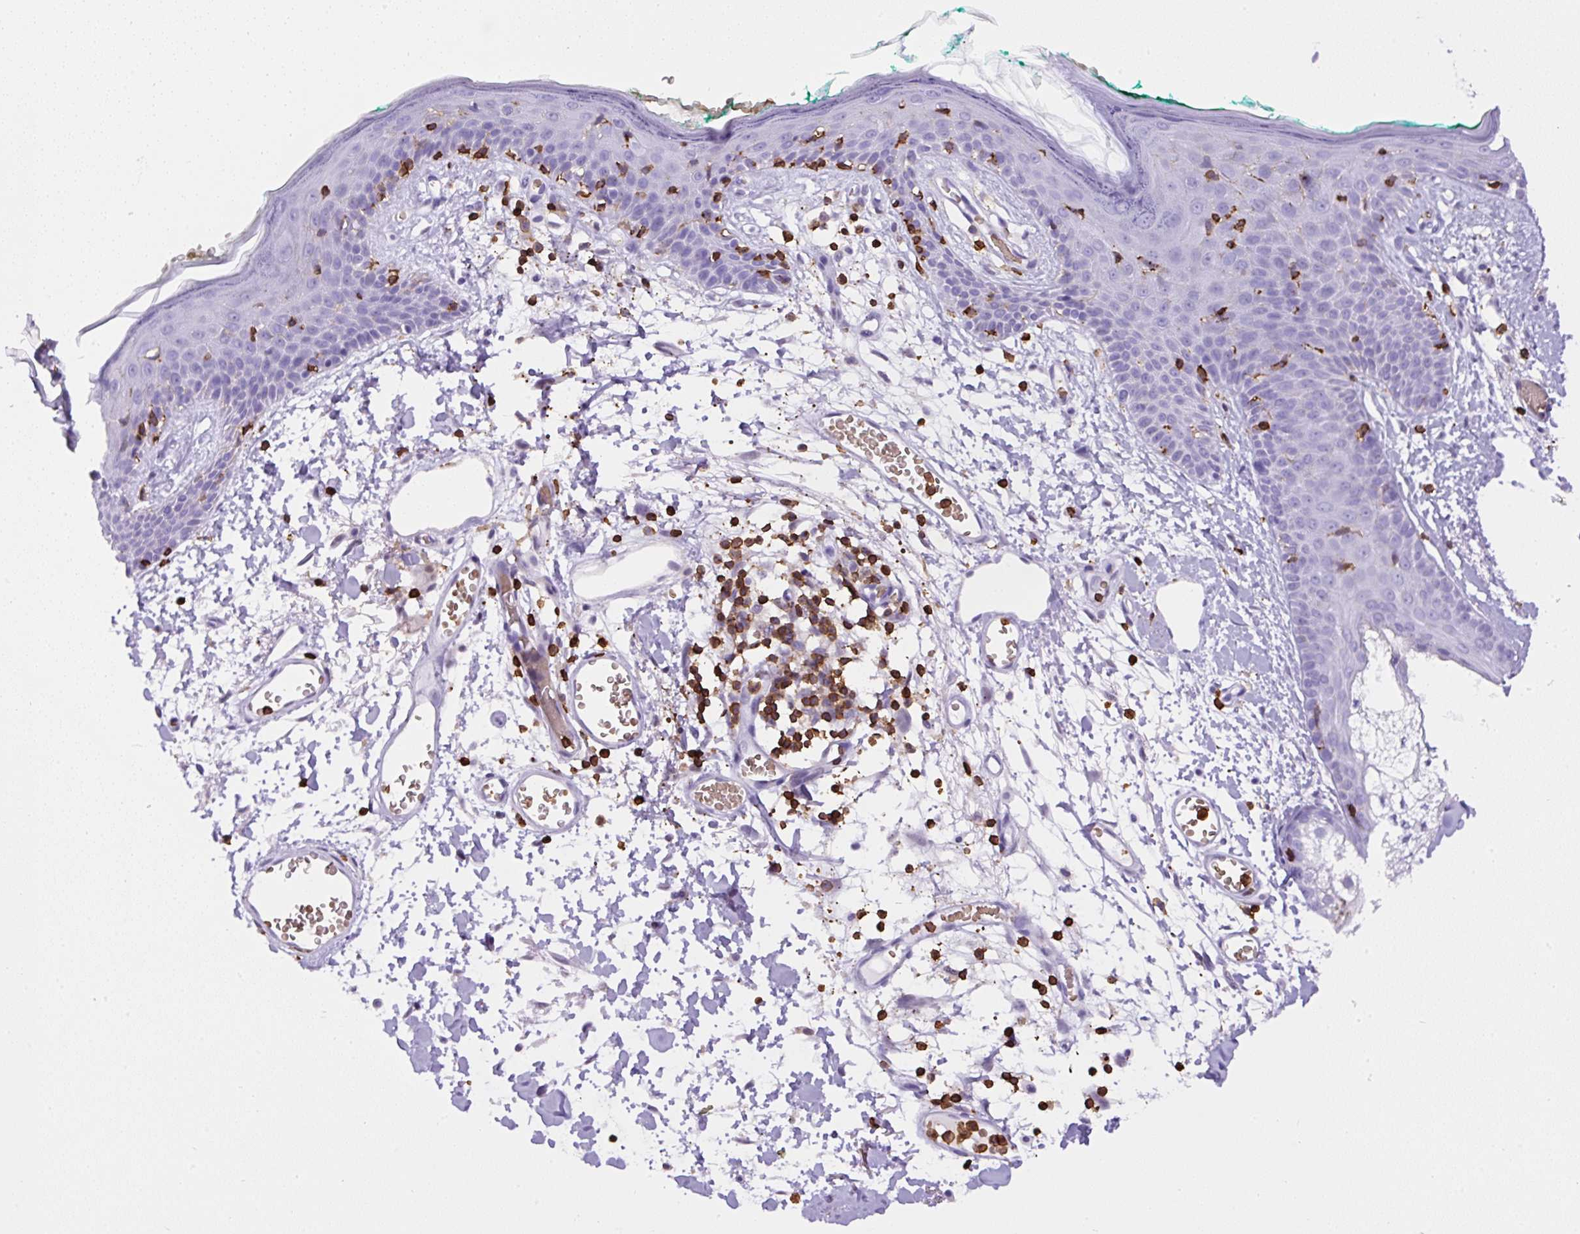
{"staining": {"intensity": "negative", "quantity": "none", "location": "none"}, "tissue": "skin", "cell_type": "Fibroblasts", "image_type": "normal", "snomed": [{"axis": "morphology", "description": "Normal tissue, NOS"}, {"axis": "topography", "description": "Skin"}], "caption": "High power microscopy photomicrograph of an immunohistochemistry (IHC) micrograph of unremarkable skin, revealing no significant positivity in fibroblasts. (DAB (3,3'-diaminobenzidine) immunohistochemistry (IHC), high magnification).", "gene": "FAM228B", "patient": {"sex": "male", "age": 79}}